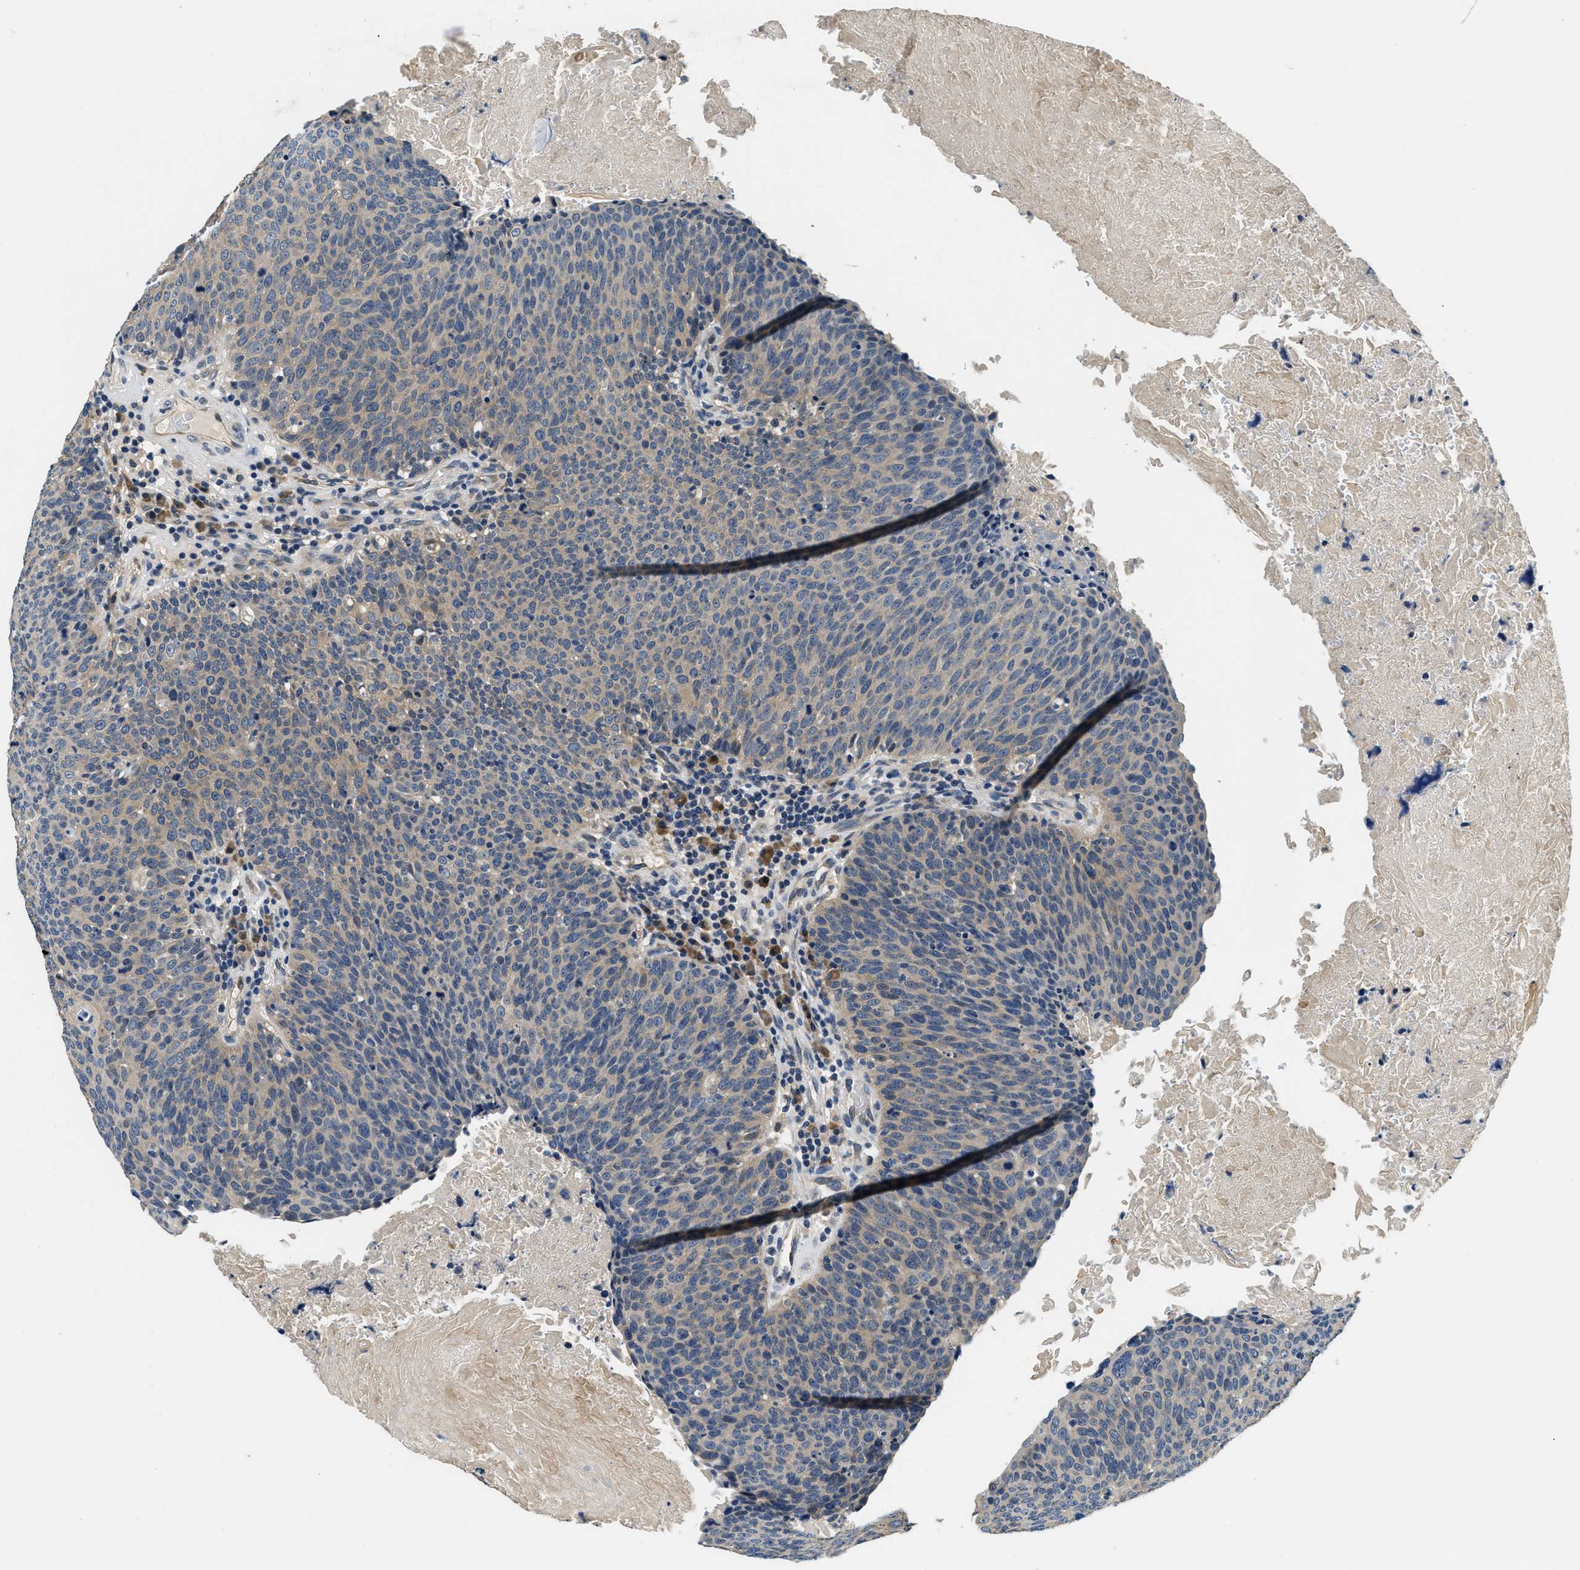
{"staining": {"intensity": "weak", "quantity": "25%-75%", "location": "cytoplasmic/membranous"}, "tissue": "head and neck cancer", "cell_type": "Tumor cells", "image_type": "cancer", "snomed": [{"axis": "morphology", "description": "Squamous cell carcinoma, NOS"}, {"axis": "morphology", "description": "Squamous cell carcinoma, metastatic, NOS"}, {"axis": "topography", "description": "Lymph node"}, {"axis": "topography", "description": "Head-Neck"}], "caption": "Protein expression analysis of head and neck cancer exhibits weak cytoplasmic/membranous expression in about 25%-75% of tumor cells.", "gene": "ALDH3A2", "patient": {"sex": "male", "age": 62}}